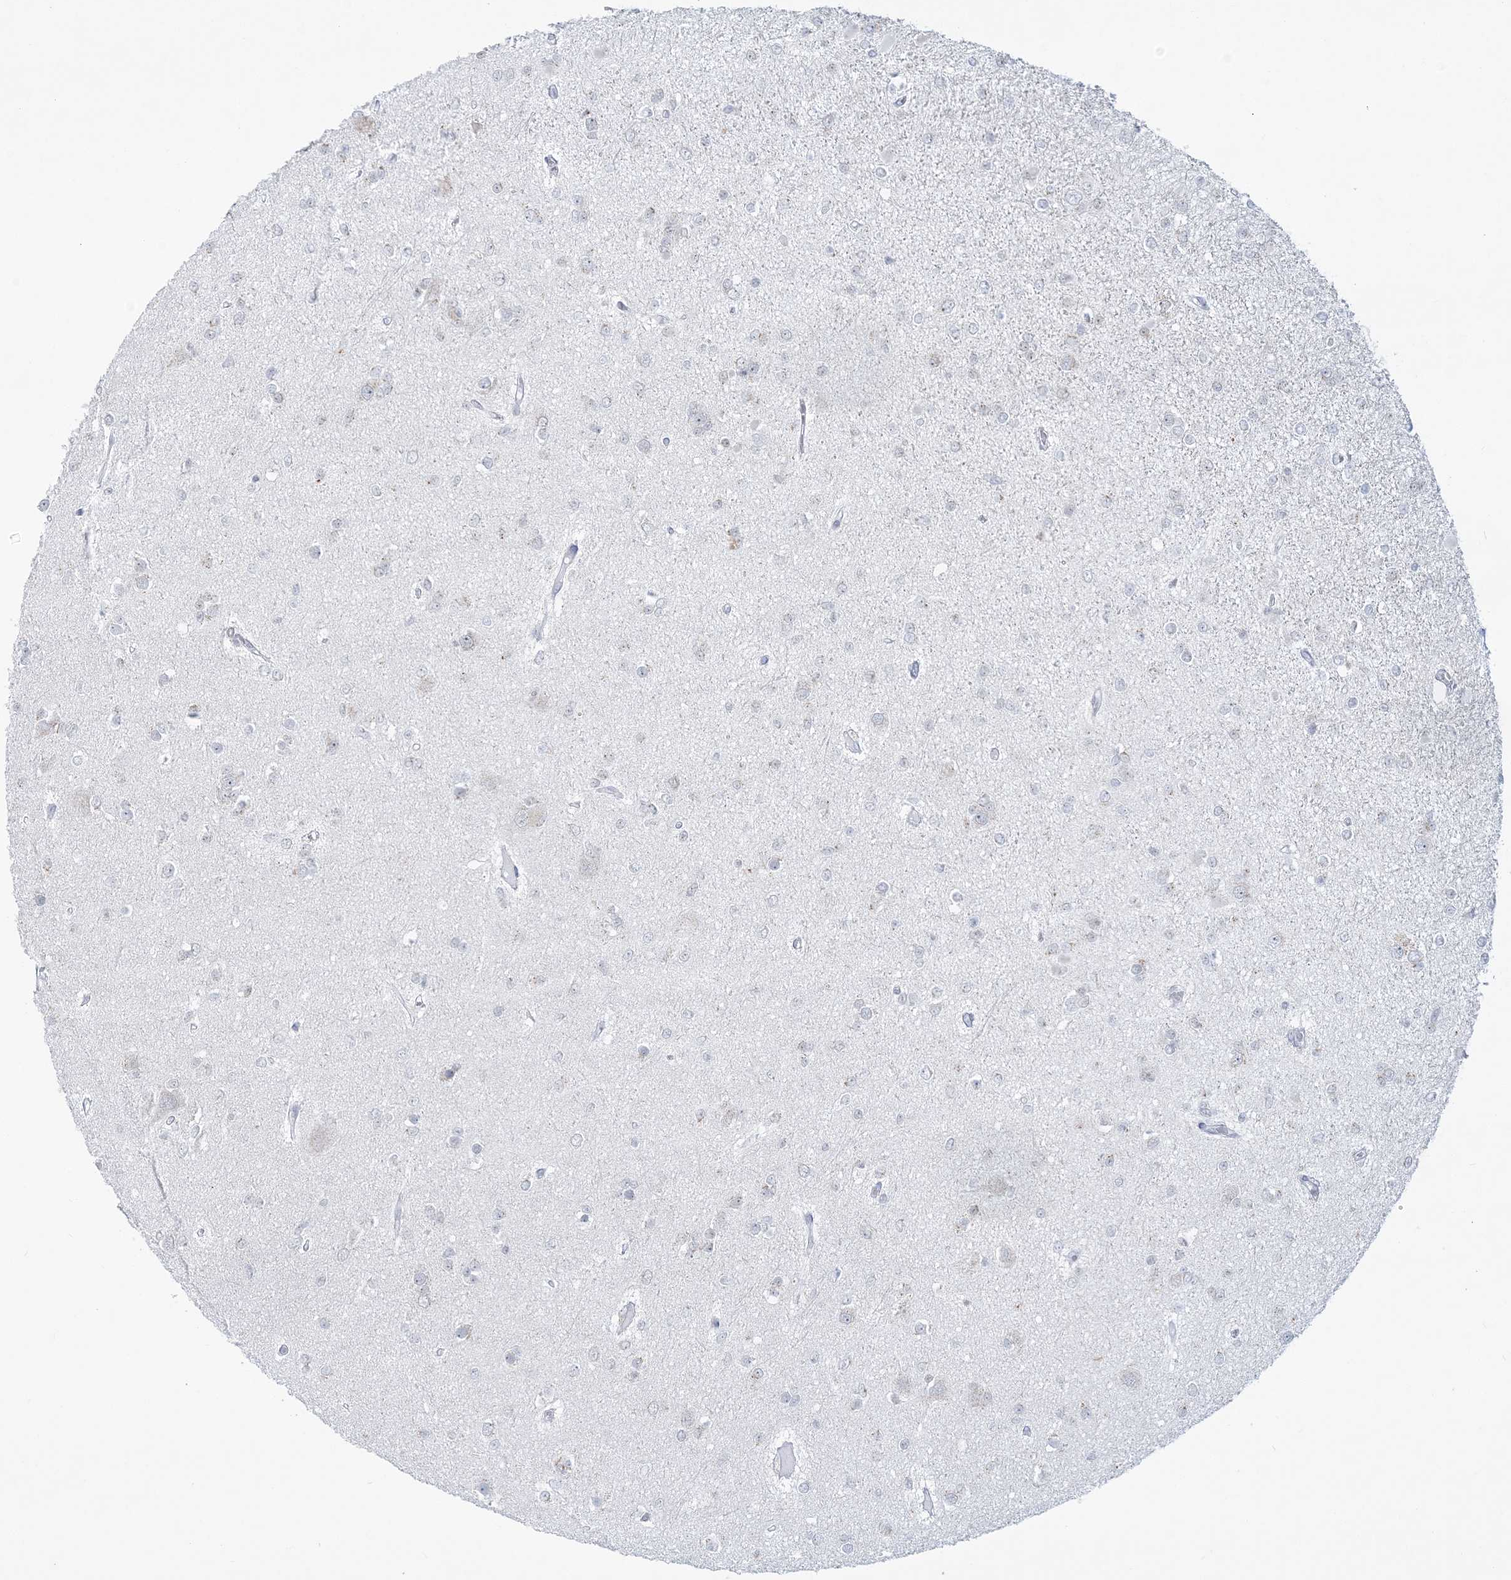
{"staining": {"intensity": "negative", "quantity": "none", "location": "none"}, "tissue": "glioma", "cell_type": "Tumor cells", "image_type": "cancer", "snomed": [{"axis": "morphology", "description": "Glioma, malignant, Low grade"}, {"axis": "topography", "description": "Brain"}], "caption": "There is no significant positivity in tumor cells of glioma.", "gene": "DDX21", "patient": {"sex": "female", "age": 22}}